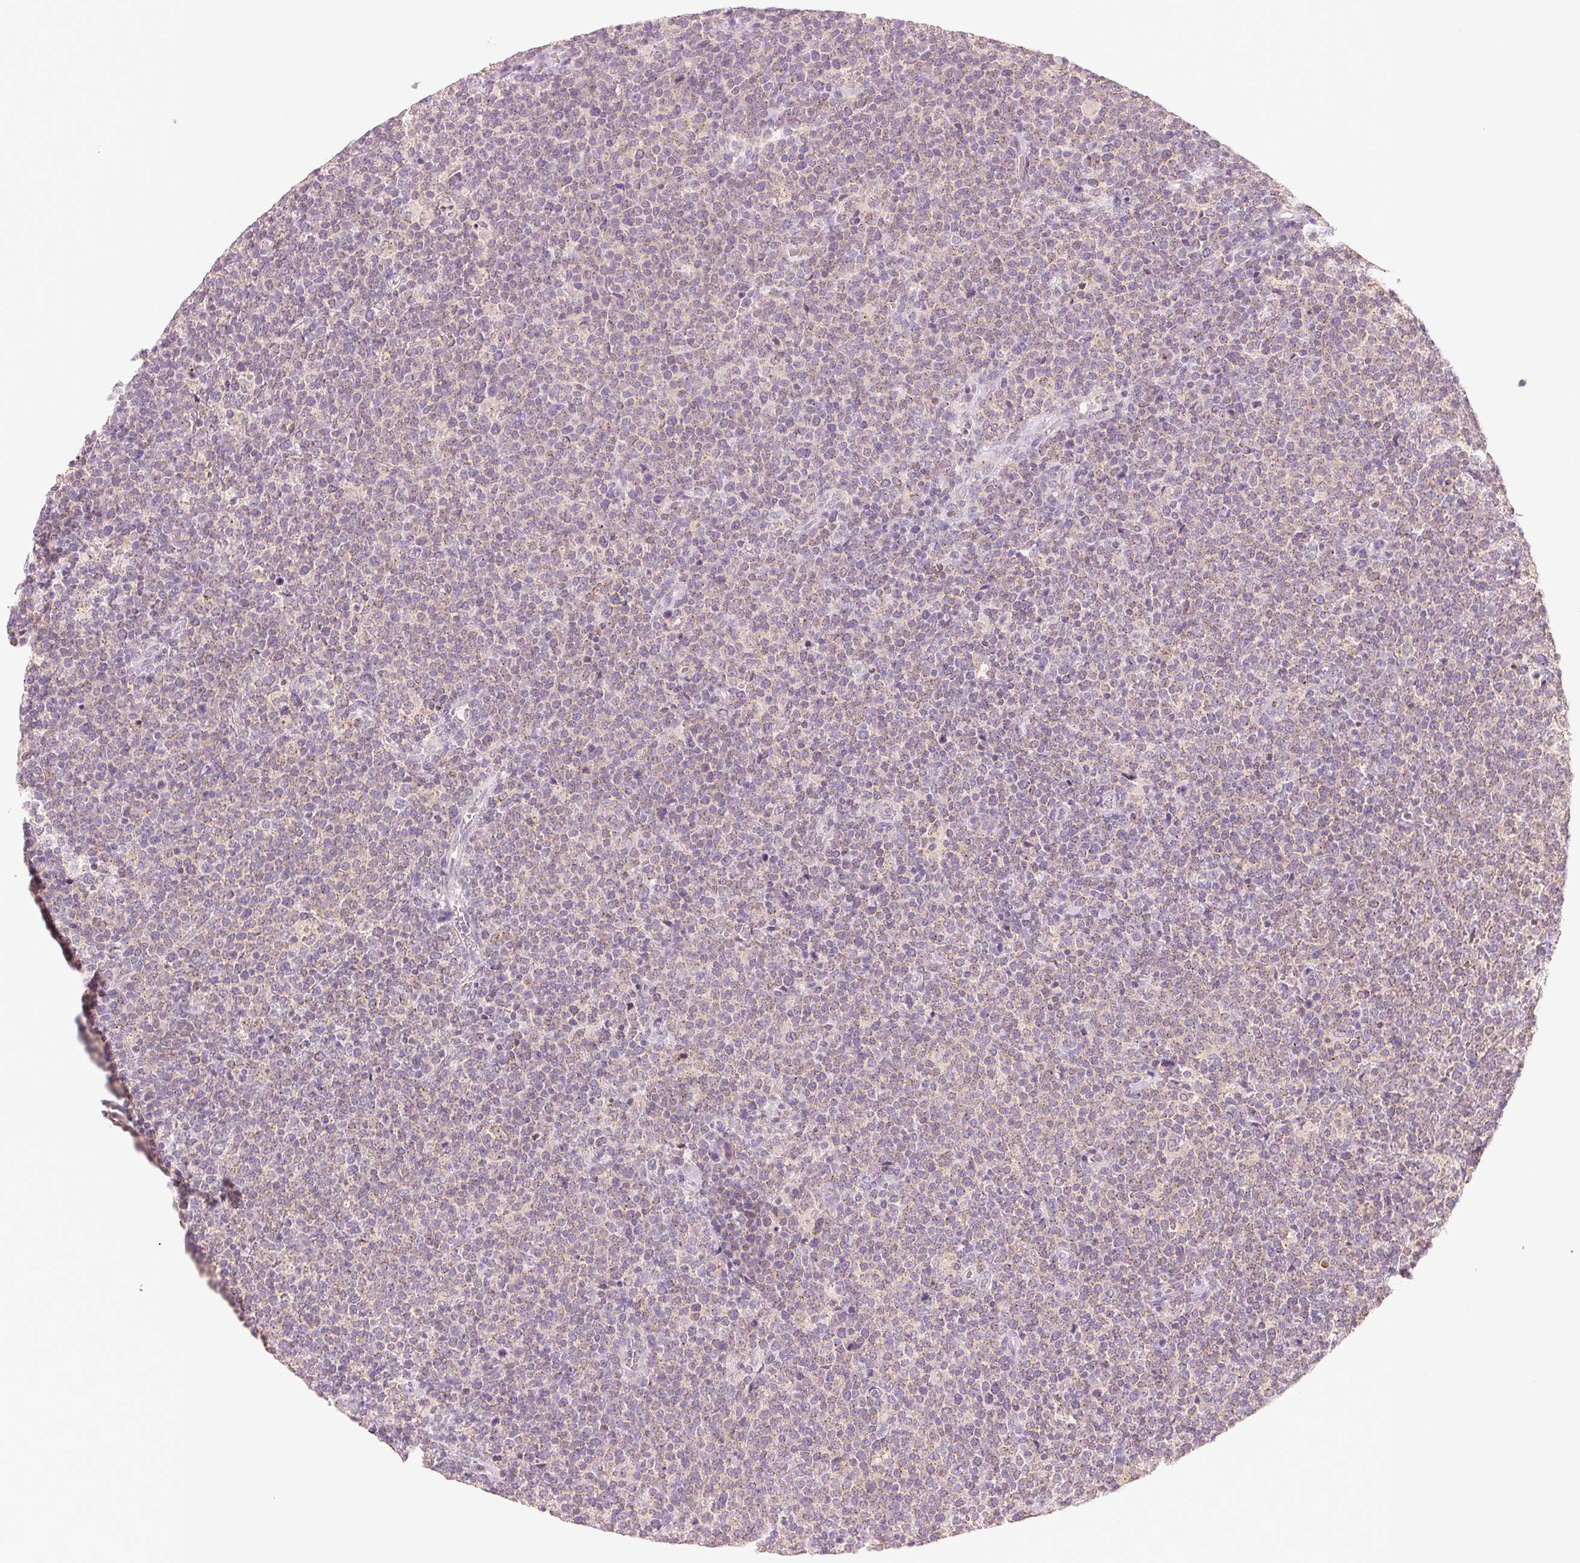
{"staining": {"intensity": "weak", "quantity": "25%-75%", "location": "cytoplasmic/membranous"}, "tissue": "lymphoma", "cell_type": "Tumor cells", "image_type": "cancer", "snomed": [{"axis": "morphology", "description": "Malignant lymphoma, non-Hodgkin's type, High grade"}, {"axis": "topography", "description": "Lymph node"}], "caption": "Human lymphoma stained for a protein (brown) exhibits weak cytoplasmic/membranous positive staining in about 25%-75% of tumor cells.", "gene": "HOXB13", "patient": {"sex": "male", "age": 61}}